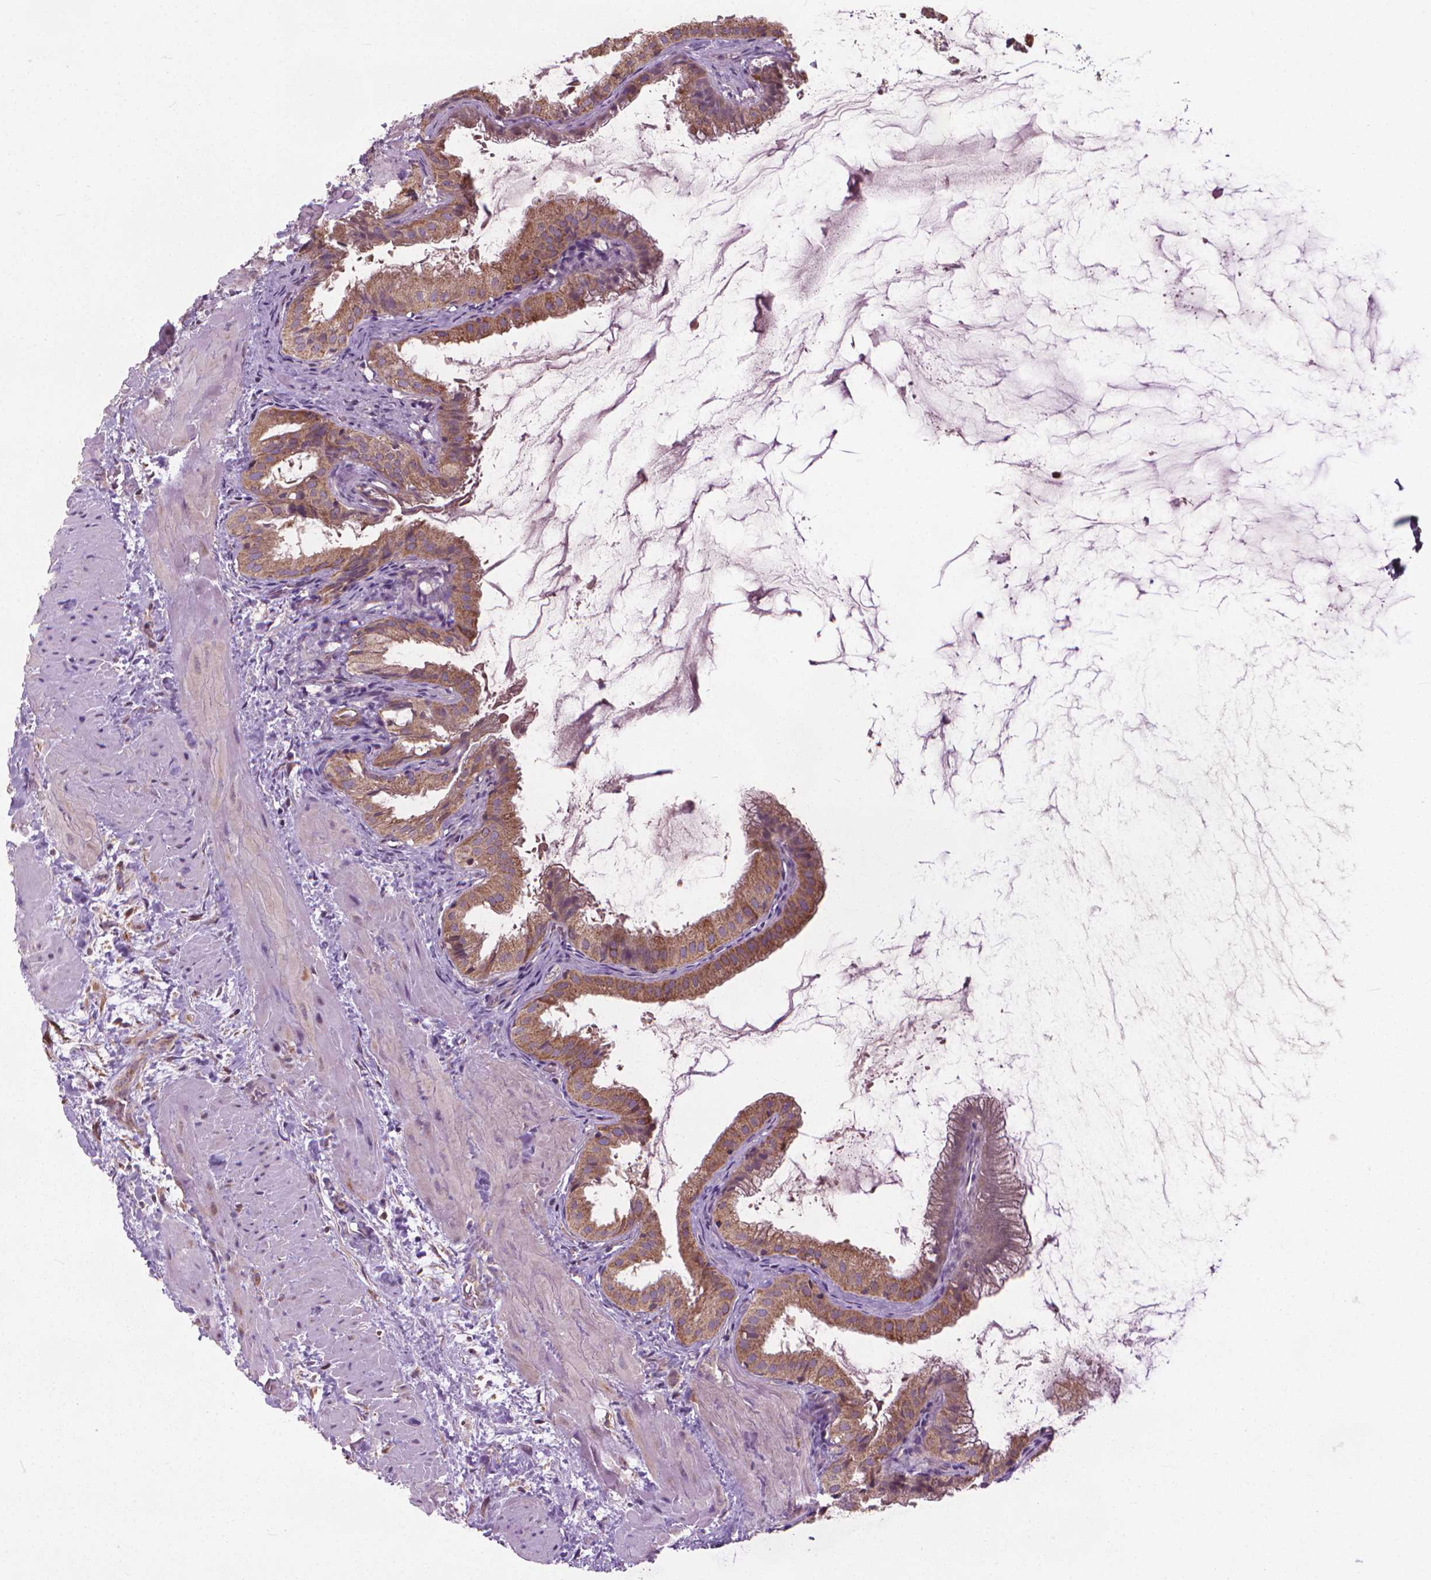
{"staining": {"intensity": "moderate", "quantity": ">75%", "location": "cytoplasmic/membranous"}, "tissue": "gallbladder", "cell_type": "Glandular cells", "image_type": "normal", "snomed": [{"axis": "morphology", "description": "Normal tissue, NOS"}, {"axis": "topography", "description": "Gallbladder"}], "caption": "A brown stain labels moderate cytoplasmic/membranous expression of a protein in glandular cells of benign gallbladder. Nuclei are stained in blue.", "gene": "NUDT1", "patient": {"sex": "male", "age": 70}}